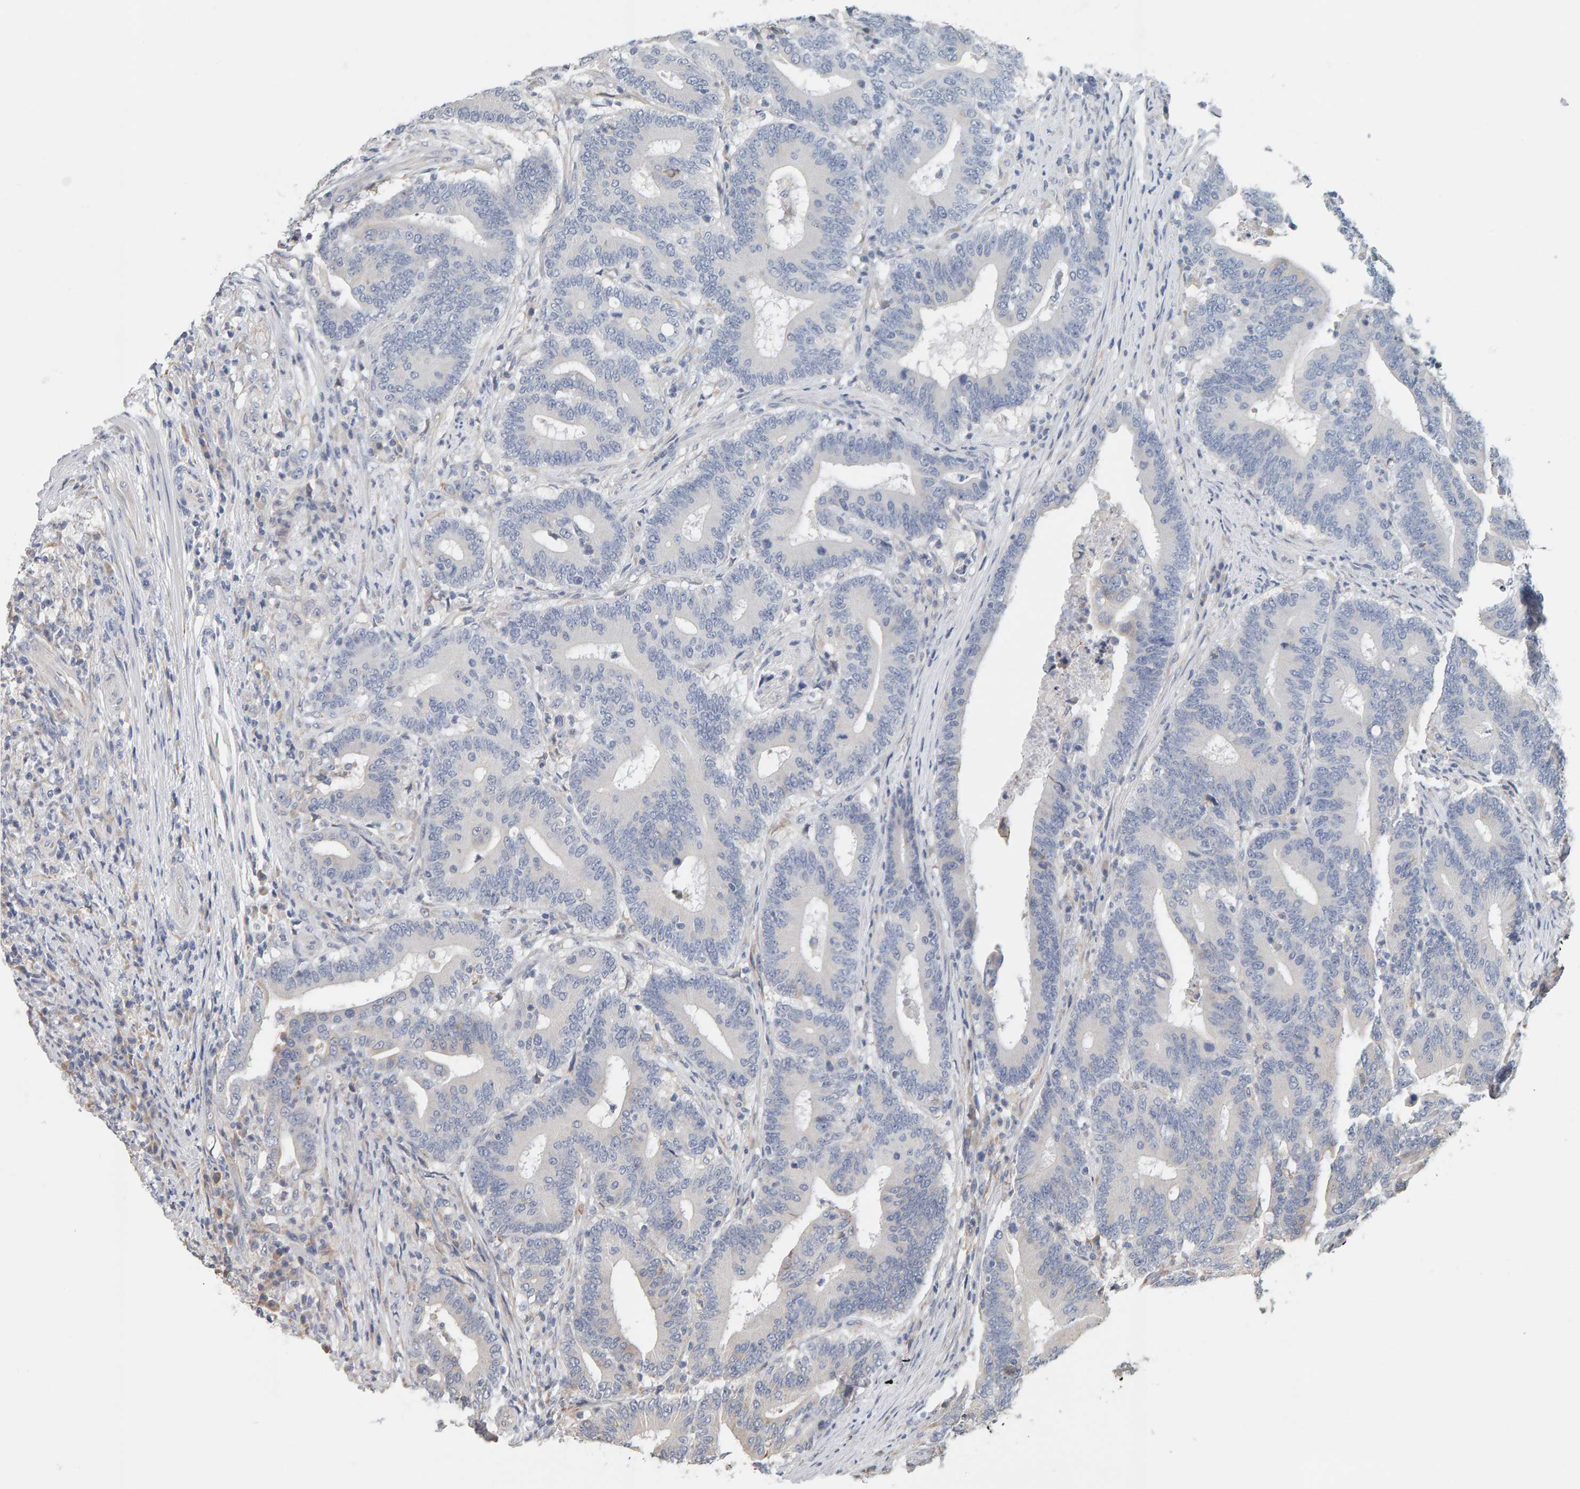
{"staining": {"intensity": "weak", "quantity": "<25%", "location": "cytoplasmic/membranous"}, "tissue": "colorectal cancer", "cell_type": "Tumor cells", "image_type": "cancer", "snomed": [{"axis": "morphology", "description": "Adenocarcinoma, NOS"}, {"axis": "topography", "description": "Colon"}], "caption": "This is an immunohistochemistry (IHC) histopathology image of colorectal cancer. There is no staining in tumor cells.", "gene": "ADHFE1", "patient": {"sex": "female", "age": 66}}